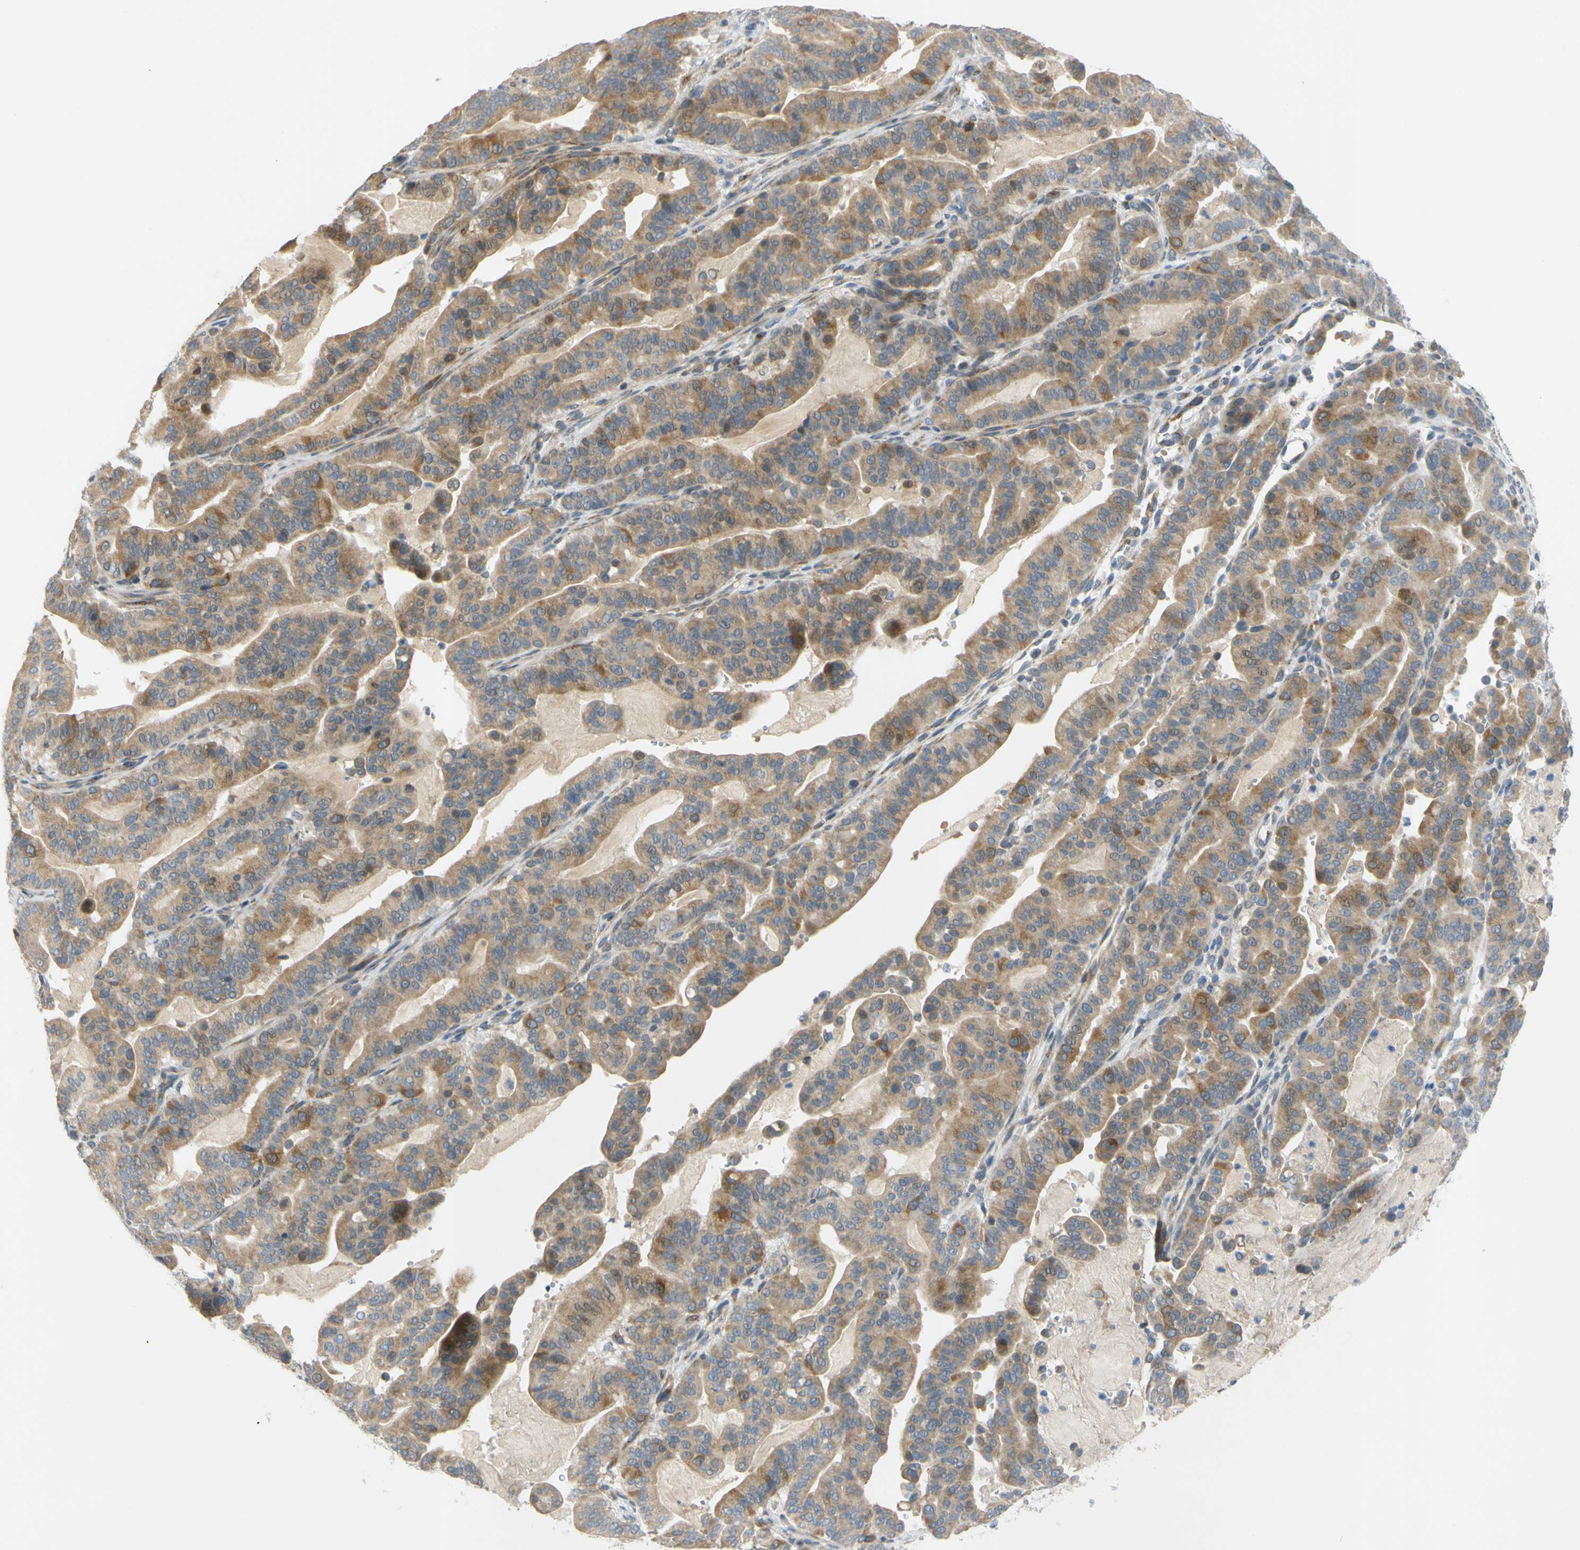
{"staining": {"intensity": "moderate", "quantity": ">75%", "location": "cytoplasmic/membranous"}, "tissue": "pancreatic cancer", "cell_type": "Tumor cells", "image_type": "cancer", "snomed": [{"axis": "morphology", "description": "Adenocarcinoma, NOS"}, {"axis": "topography", "description": "Pancreas"}], "caption": "A medium amount of moderate cytoplasmic/membranous staining is appreciated in about >75% of tumor cells in pancreatic adenocarcinoma tissue.", "gene": "CCNB2", "patient": {"sex": "male", "age": 63}}